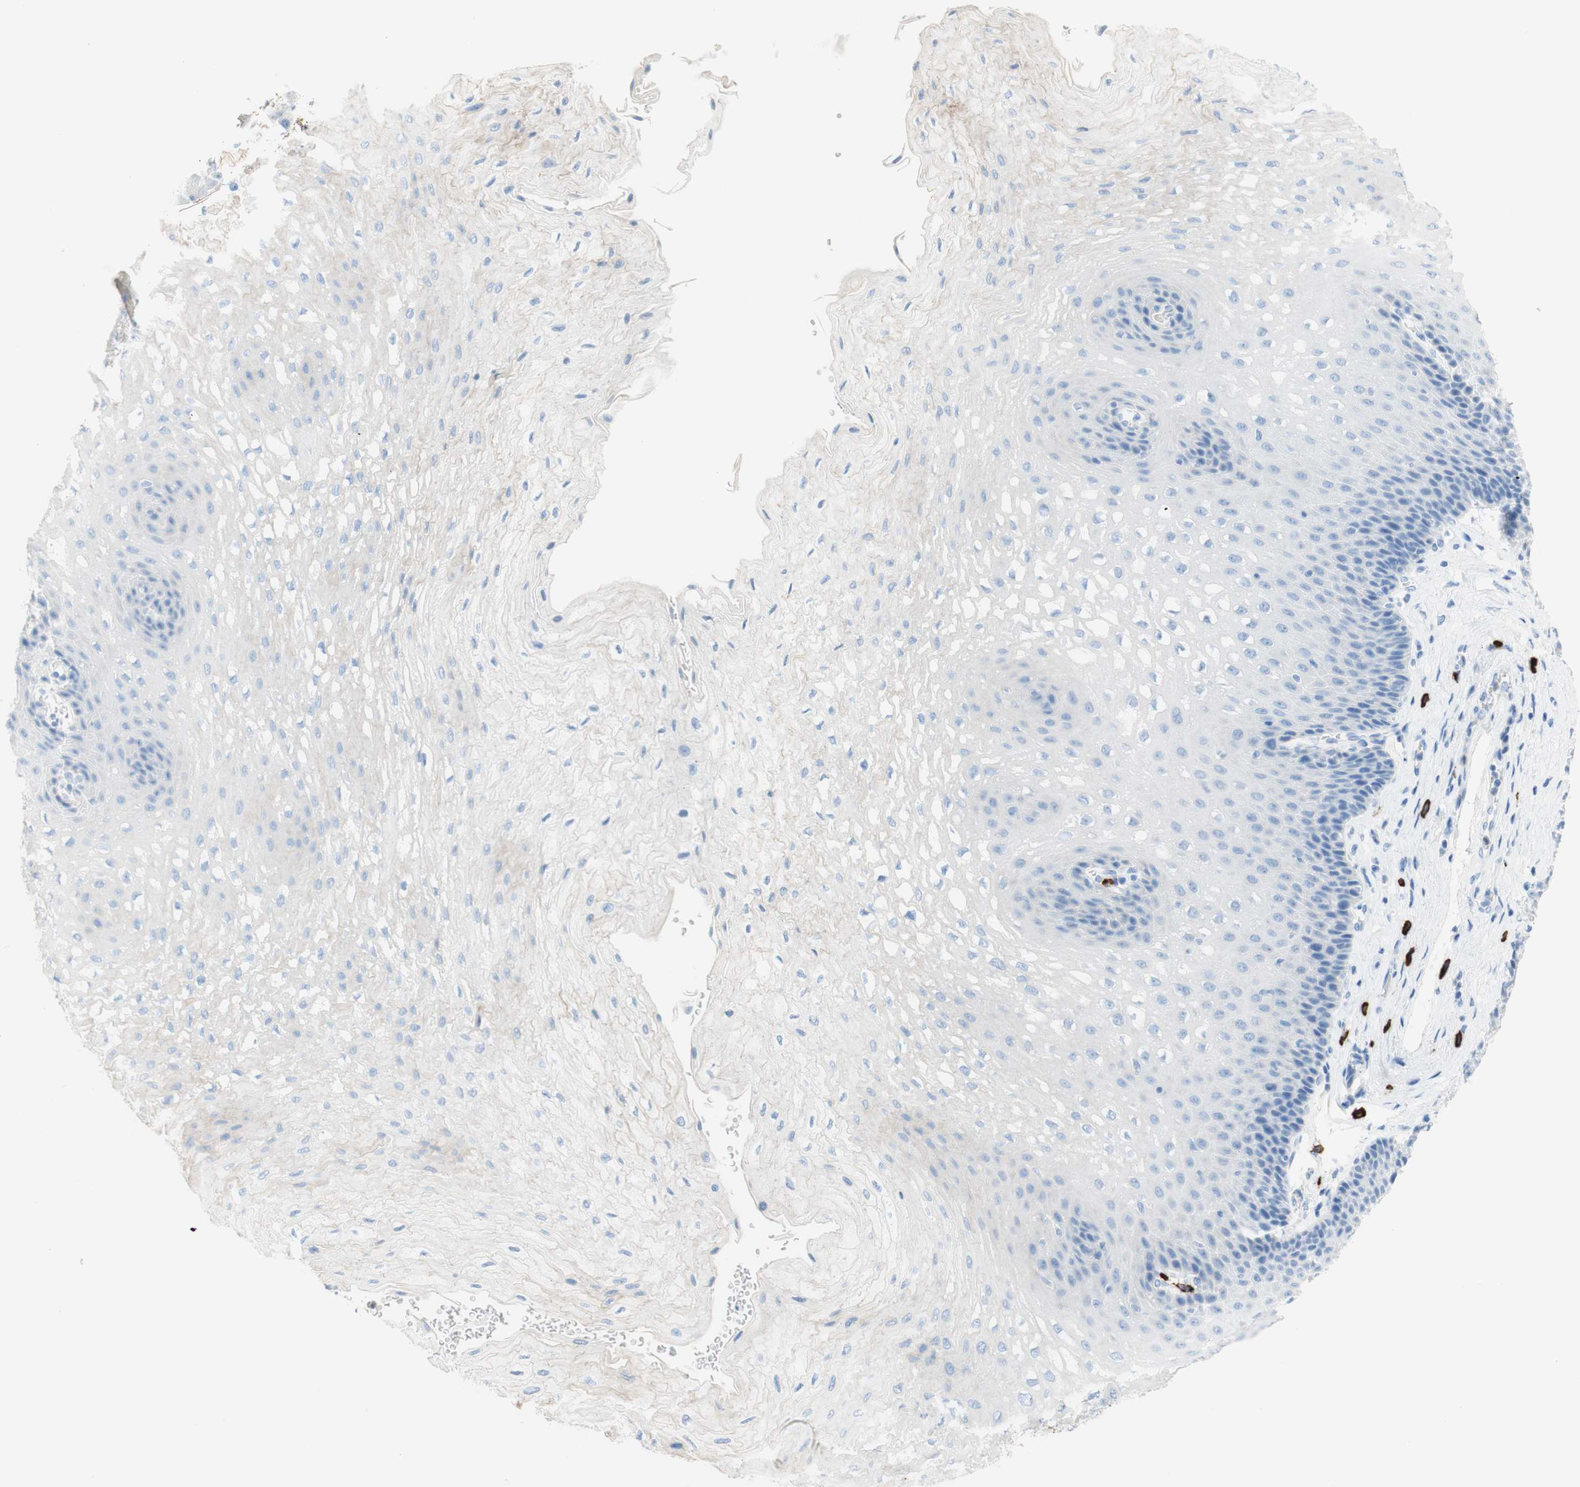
{"staining": {"intensity": "negative", "quantity": "none", "location": "none"}, "tissue": "esophagus", "cell_type": "Squamous epithelial cells", "image_type": "normal", "snomed": [{"axis": "morphology", "description": "Normal tissue, NOS"}, {"axis": "topography", "description": "Esophagus"}], "caption": "The histopathology image exhibits no significant positivity in squamous epithelial cells of esophagus. Nuclei are stained in blue.", "gene": "CEACAM1", "patient": {"sex": "female", "age": 72}}